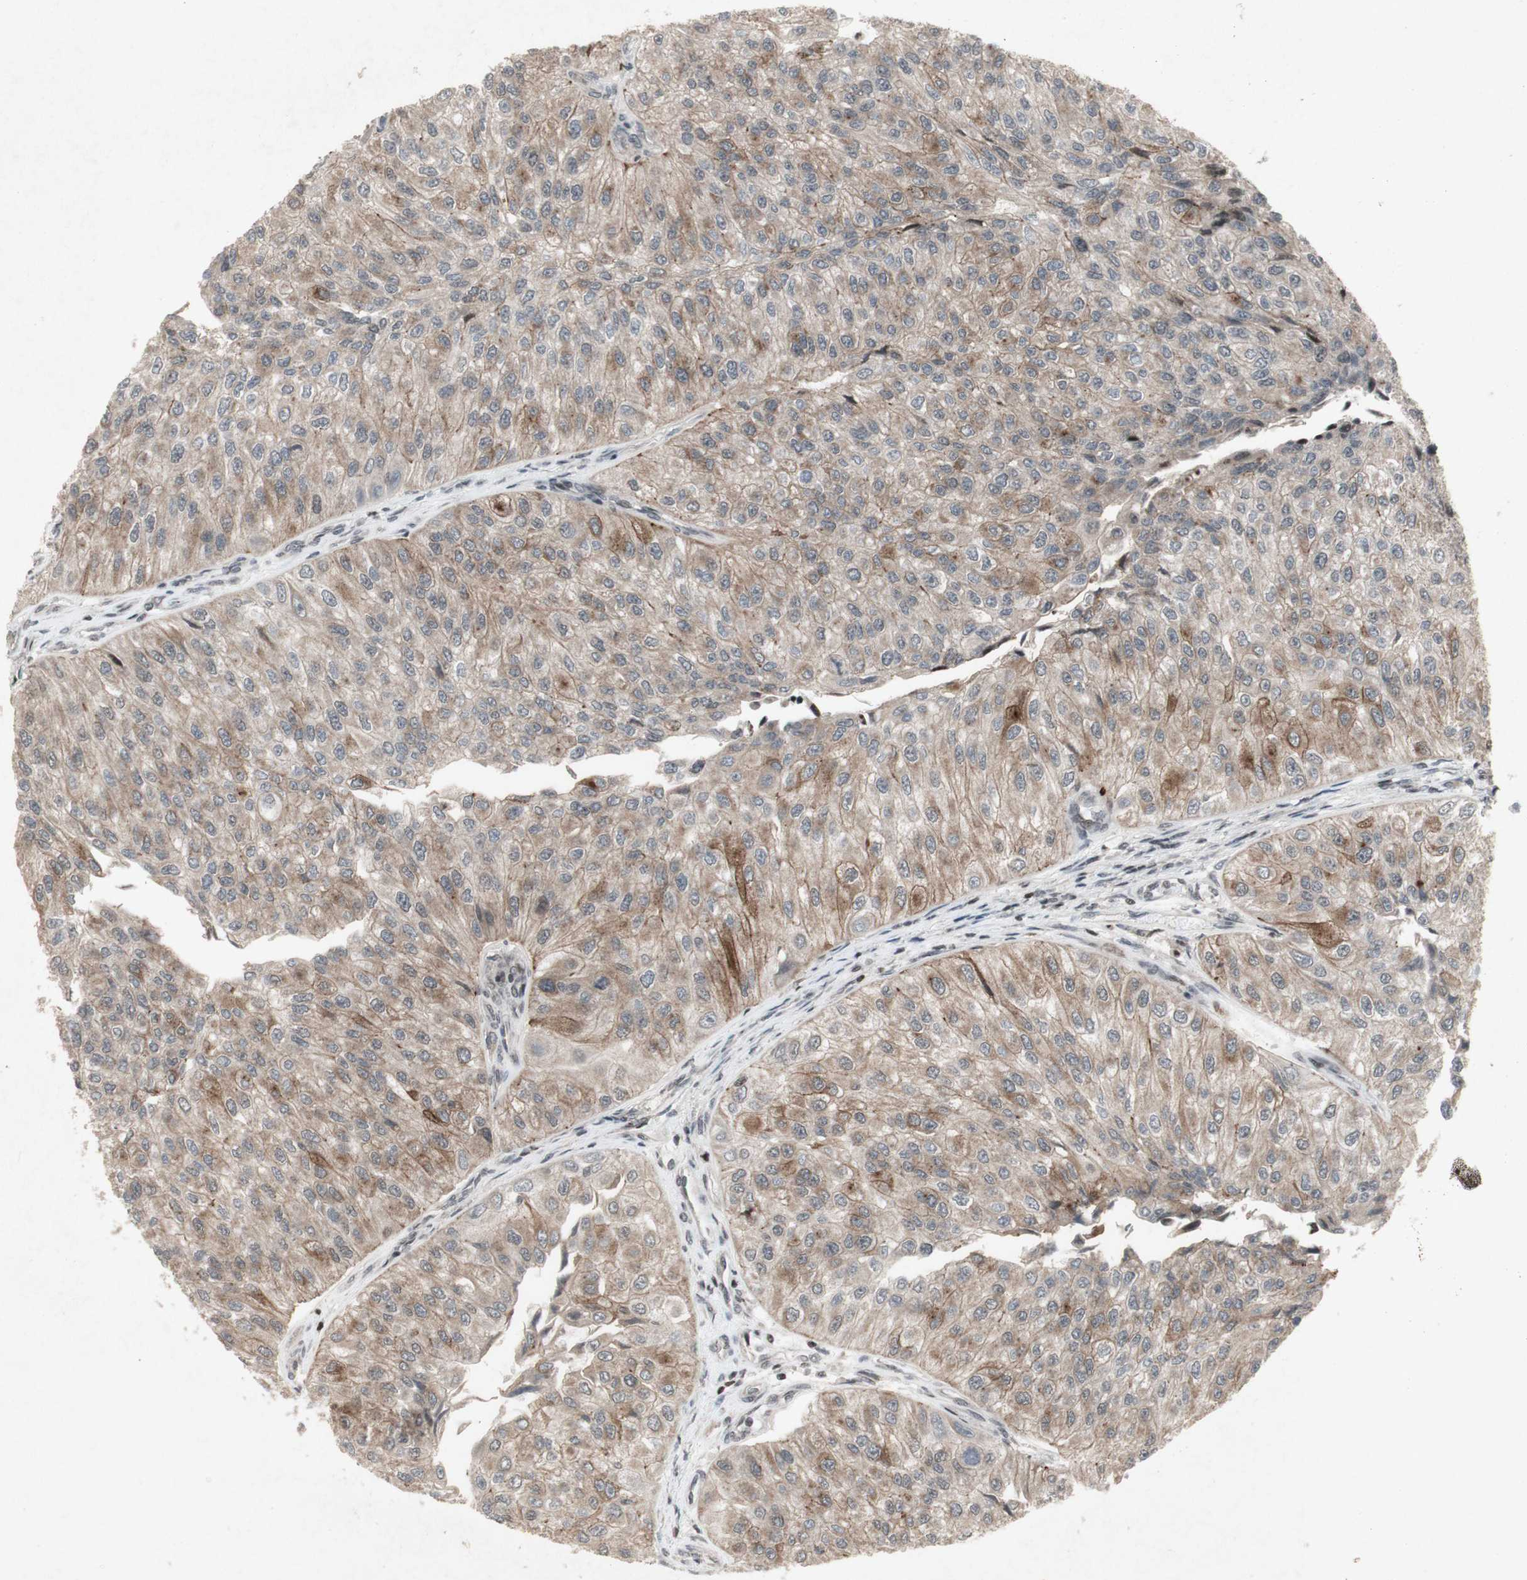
{"staining": {"intensity": "weak", "quantity": ">75%", "location": "cytoplasmic/membranous"}, "tissue": "urothelial cancer", "cell_type": "Tumor cells", "image_type": "cancer", "snomed": [{"axis": "morphology", "description": "Urothelial carcinoma, High grade"}, {"axis": "topography", "description": "Kidney"}, {"axis": "topography", "description": "Urinary bladder"}], "caption": "This histopathology image reveals immunohistochemistry staining of urothelial carcinoma (high-grade), with low weak cytoplasmic/membranous staining in approximately >75% of tumor cells.", "gene": "PLXNA1", "patient": {"sex": "male", "age": 77}}